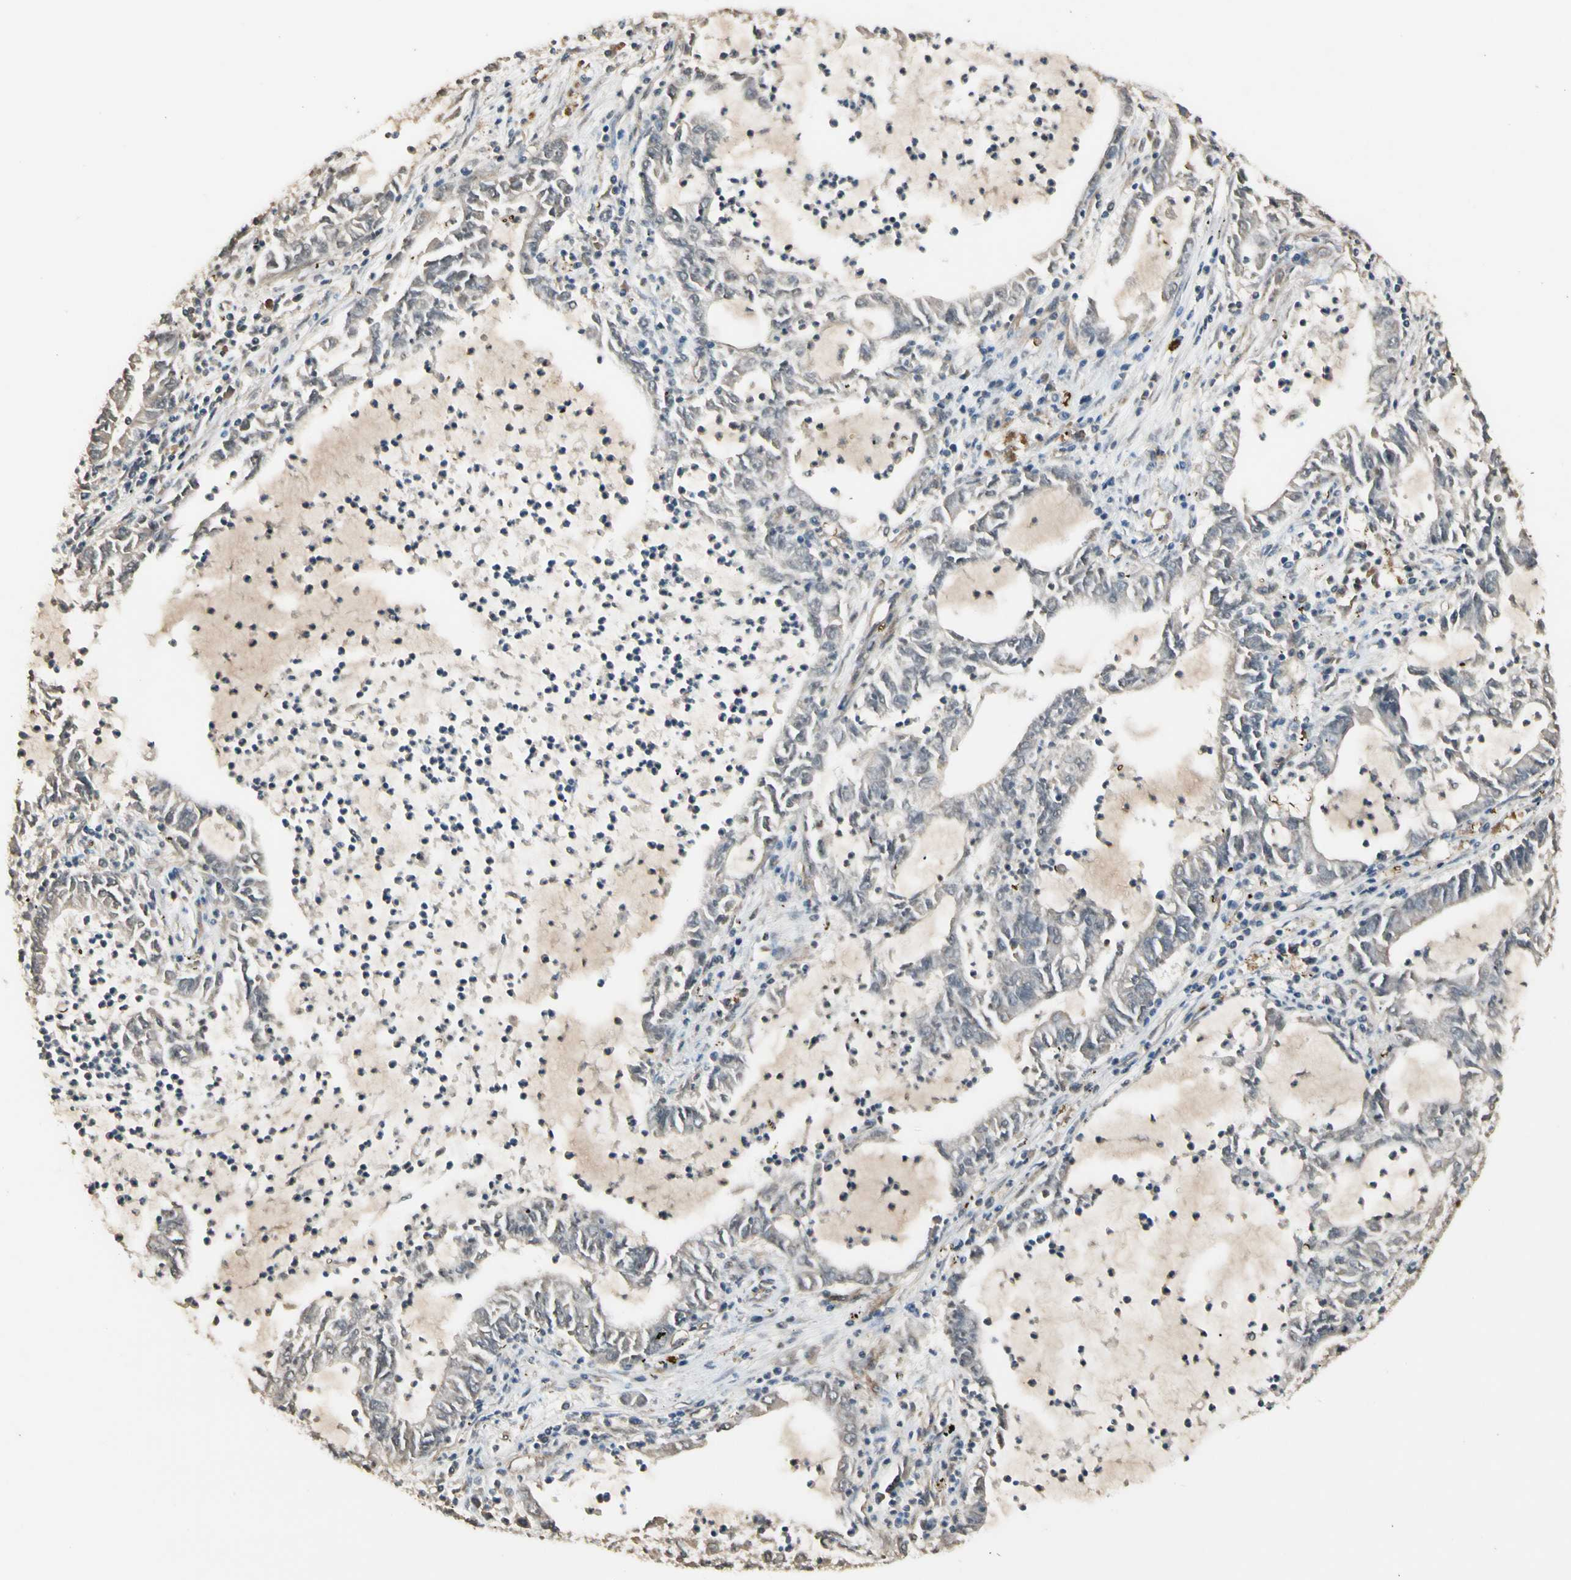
{"staining": {"intensity": "weak", "quantity": "25%-75%", "location": "cytoplasmic/membranous"}, "tissue": "lung cancer", "cell_type": "Tumor cells", "image_type": "cancer", "snomed": [{"axis": "morphology", "description": "Adenocarcinoma, NOS"}, {"axis": "topography", "description": "Lung"}], "caption": "Tumor cells show low levels of weak cytoplasmic/membranous staining in approximately 25%-75% of cells in adenocarcinoma (lung).", "gene": "ATG4C", "patient": {"sex": "female", "age": 51}}